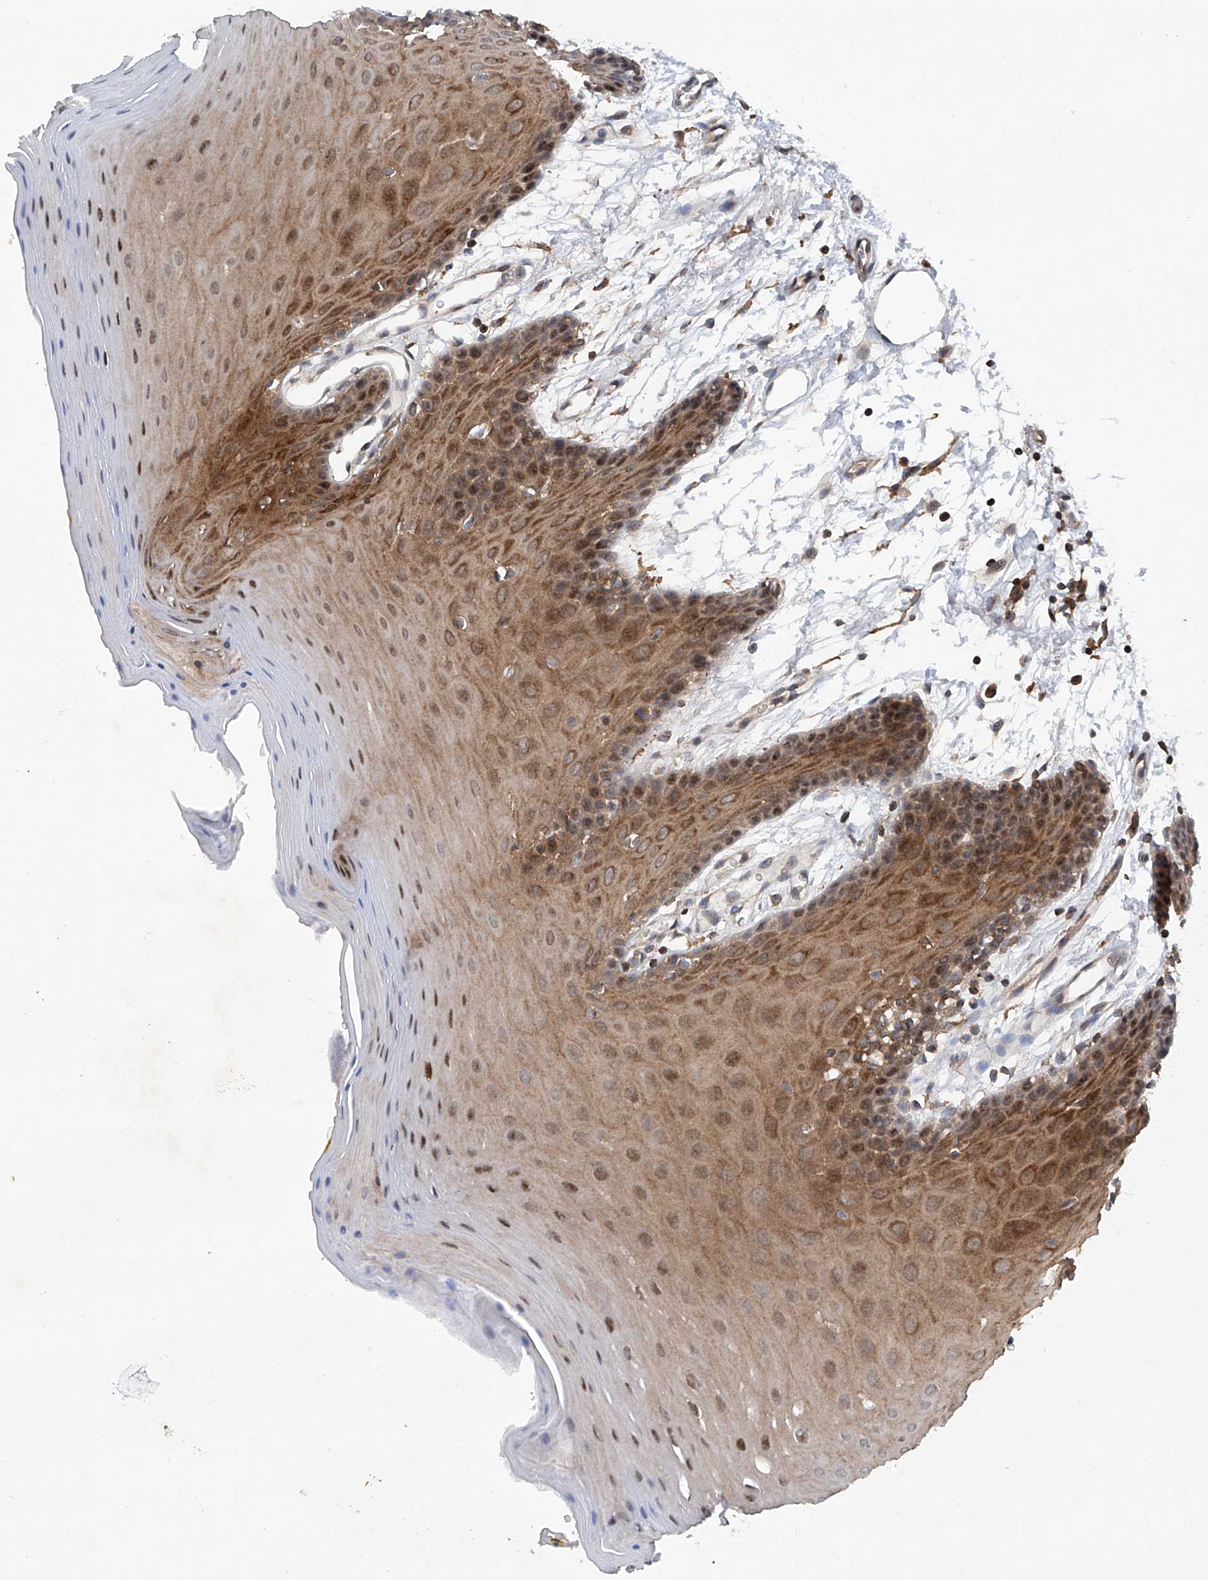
{"staining": {"intensity": "moderate", "quantity": ">75%", "location": "cytoplasmic/membranous,nuclear"}, "tissue": "oral mucosa", "cell_type": "Squamous epithelial cells", "image_type": "normal", "snomed": [{"axis": "morphology", "description": "Normal tissue, NOS"}, {"axis": "morphology", "description": "Squamous cell carcinoma, NOS"}, {"axis": "topography", "description": "Skeletal muscle"}, {"axis": "topography", "description": "Oral tissue"}, {"axis": "topography", "description": "Salivary gland"}, {"axis": "topography", "description": "Head-Neck"}], "caption": "Immunohistochemical staining of normal oral mucosa demonstrates >75% levels of moderate cytoplasmic/membranous,nuclear protein positivity in approximately >75% of squamous epithelial cells.", "gene": "SMAP1", "patient": {"sex": "male", "age": 54}}